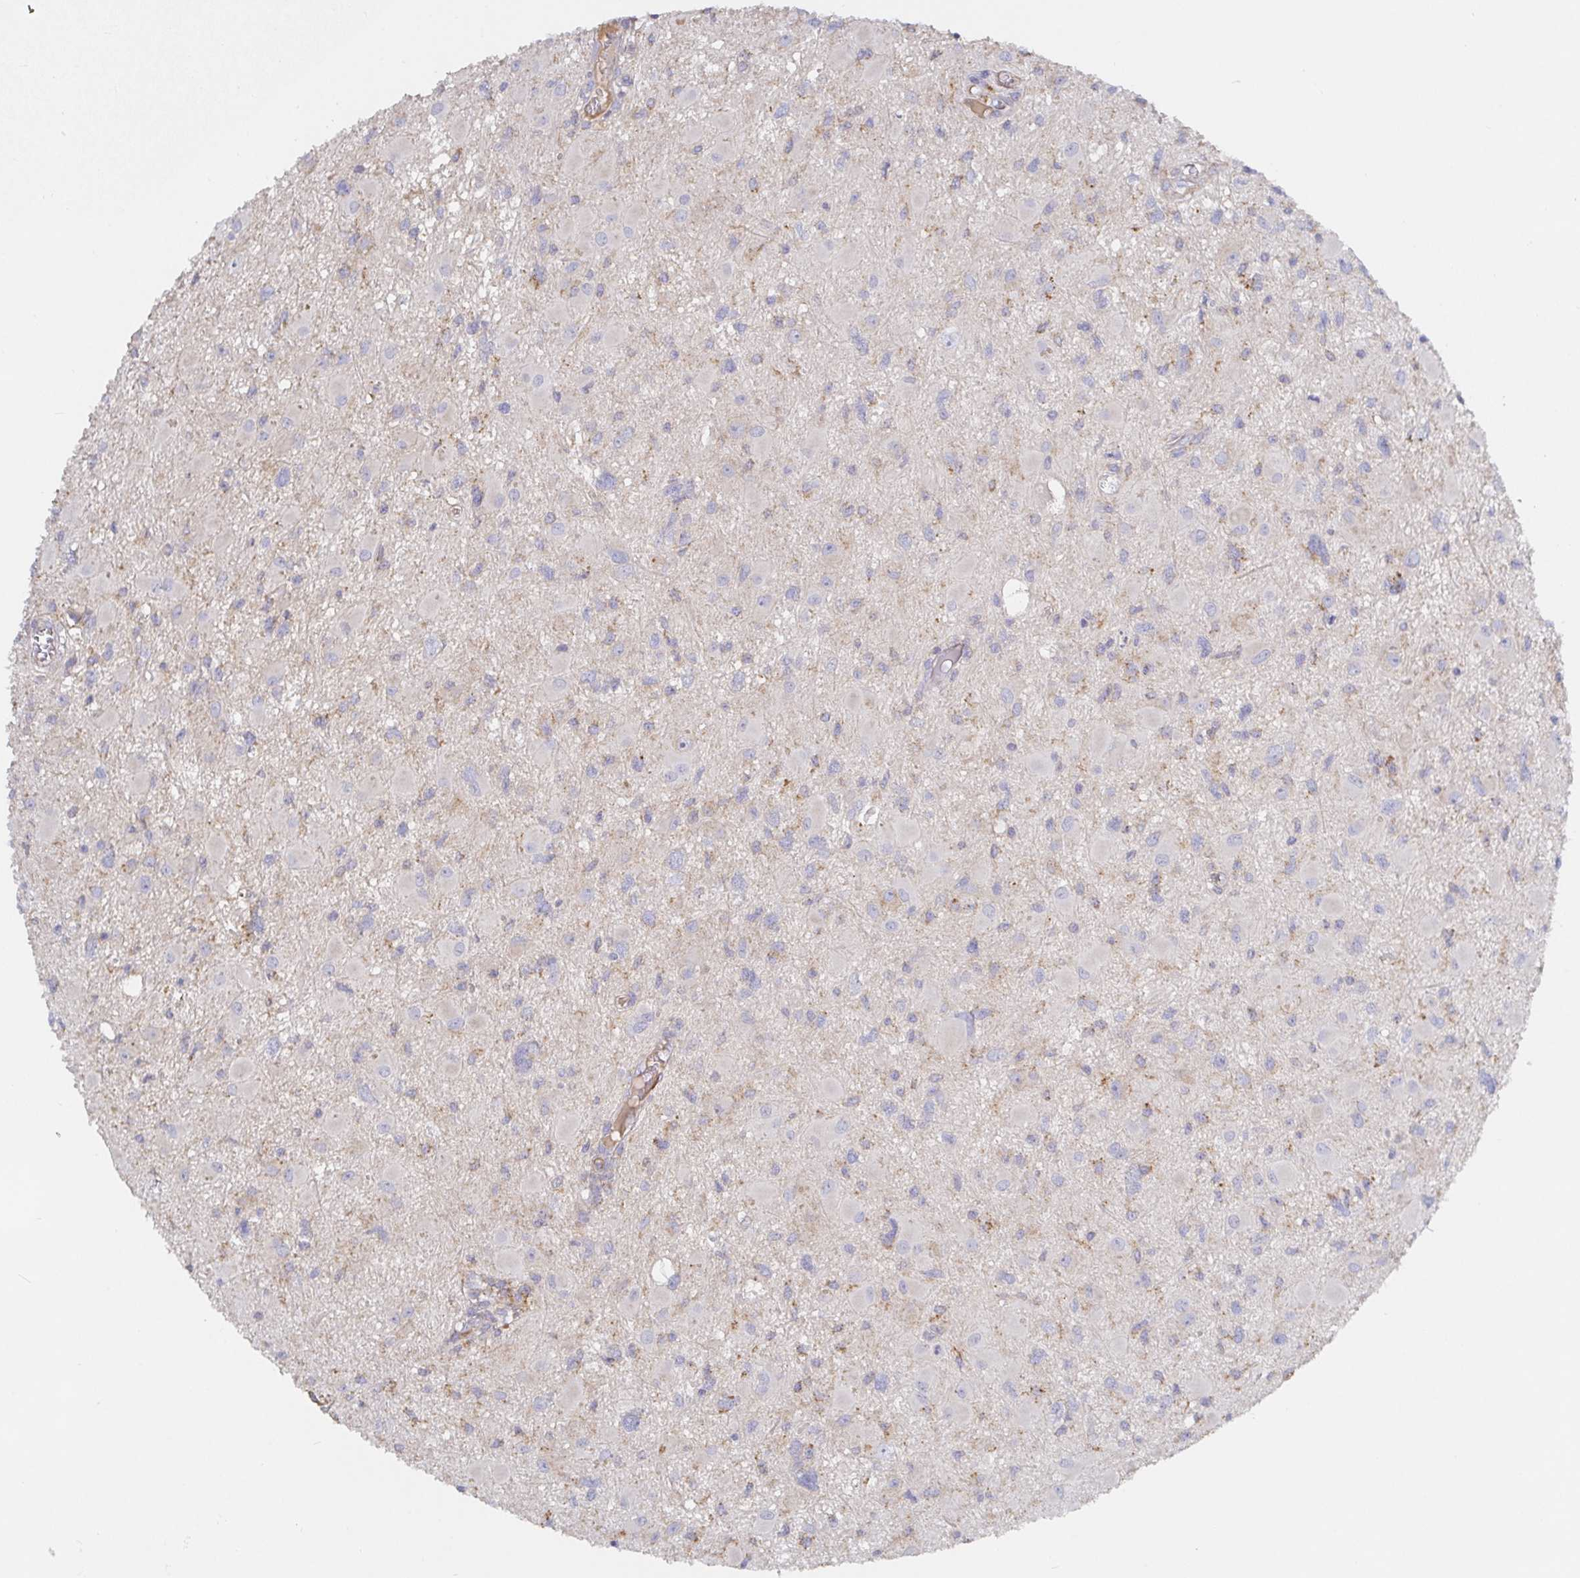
{"staining": {"intensity": "weak", "quantity": "<25%", "location": "cytoplasmic/membranous"}, "tissue": "glioma", "cell_type": "Tumor cells", "image_type": "cancer", "snomed": [{"axis": "morphology", "description": "Glioma, malignant, High grade"}, {"axis": "topography", "description": "Brain"}], "caption": "IHC image of human glioma stained for a protein (brown), which exhibits no staining in tumor cells.", "gene": "IRAK2", "patient": {"sex": "male", "age": 54}}